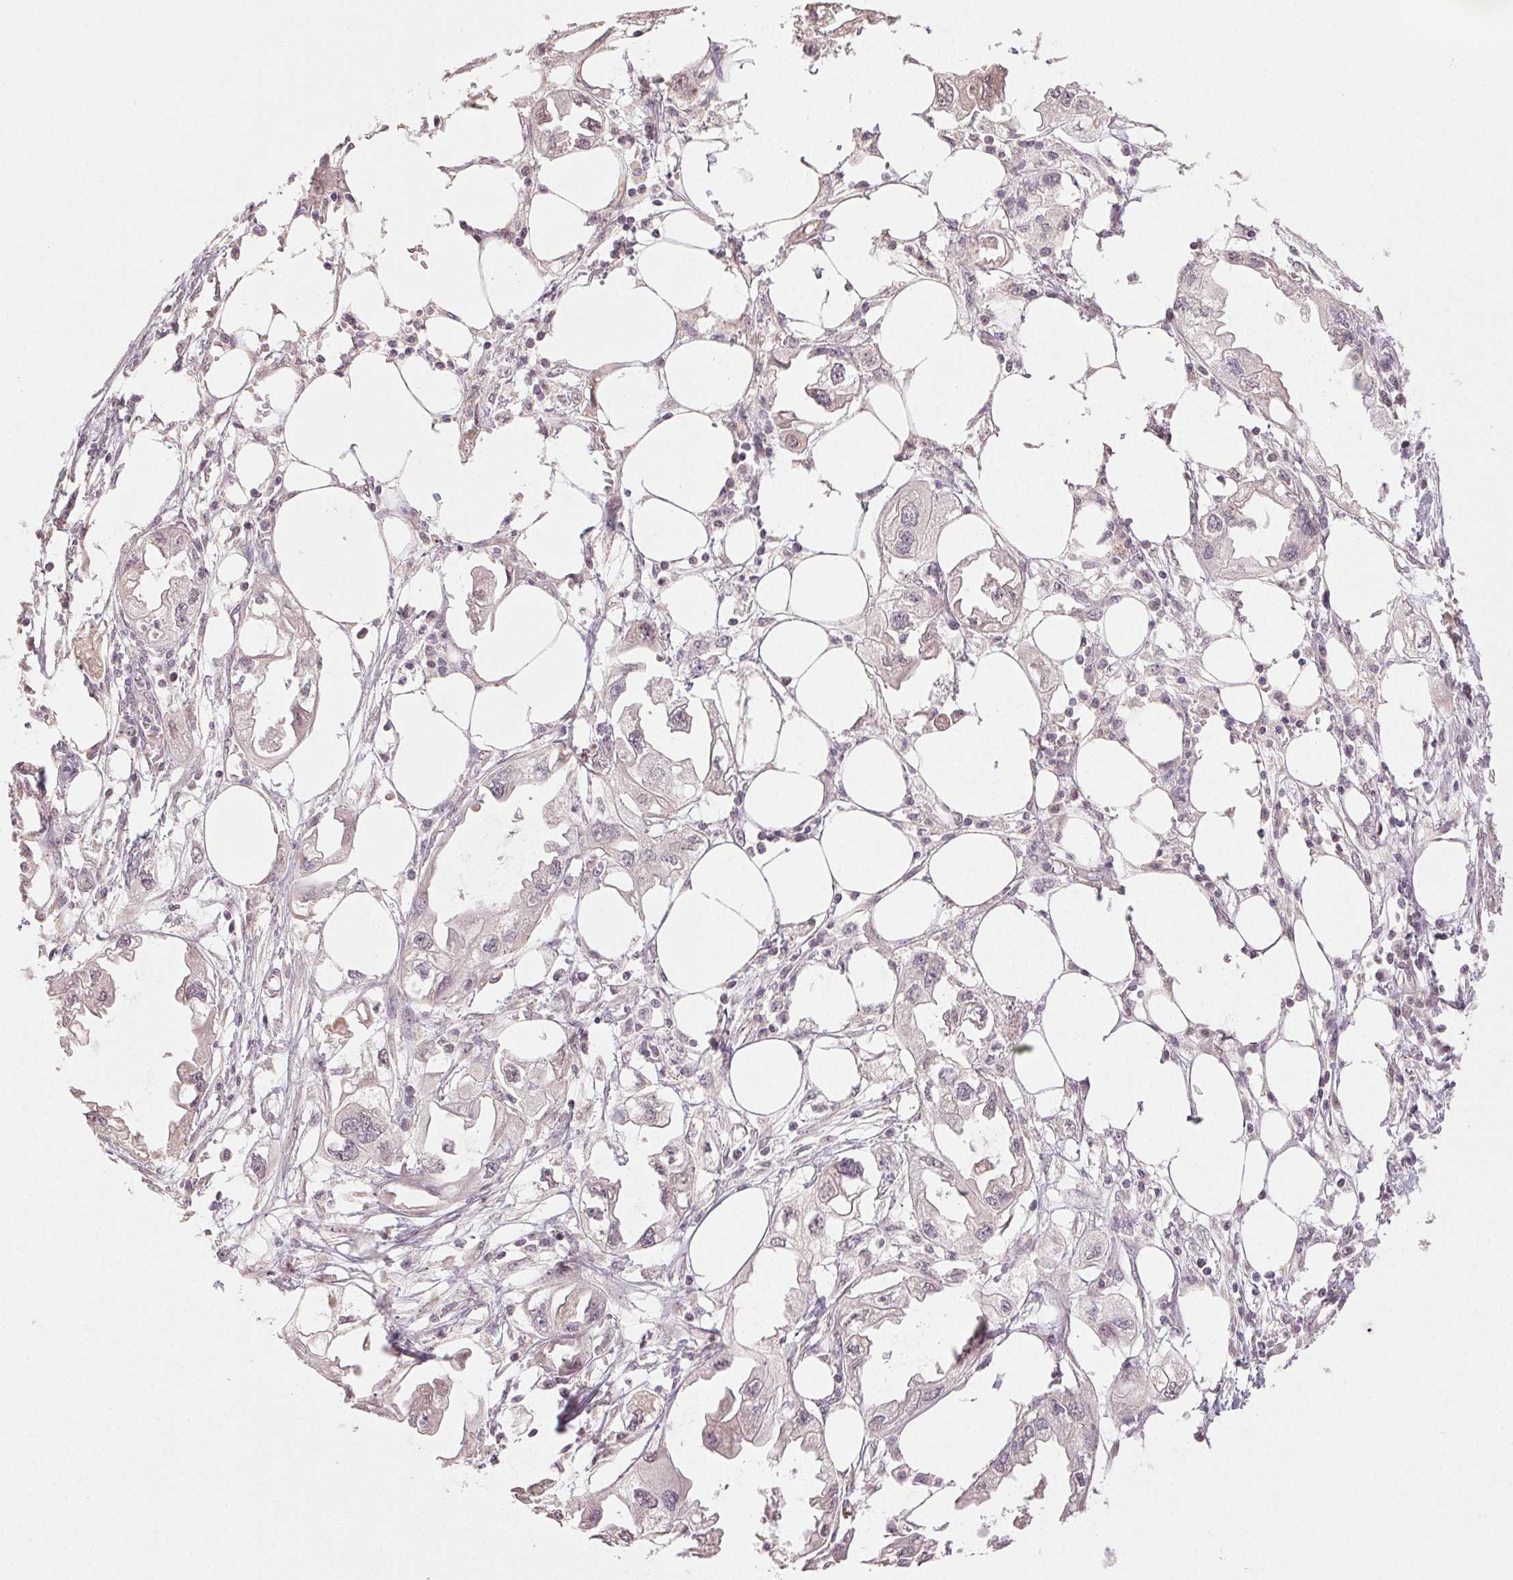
{"staining": {"intensity": "negative", "quantity": "none", "location": "none"}, "tissue": "endometrial cancer", "cell_type": "Tumor cells", "image_type": "cancer", "snomed": [{"axis": "morphology", "description": "Adenocarcinoma, NOS"}, {"axis": "morphology", "description": "Adenocarcinoma, metastatic, NOS"}, {"axis": "topography", "description": "Adipose tissue"}, {"axis": "topography", "description": "Endometrium"}], "caption": "This is an immunohistochemistry histopathology image of endometrial cancer. There is no expression in tumor cells.", "gene": "CLASP1", "patient": {"sex": "female", "age": 67}}